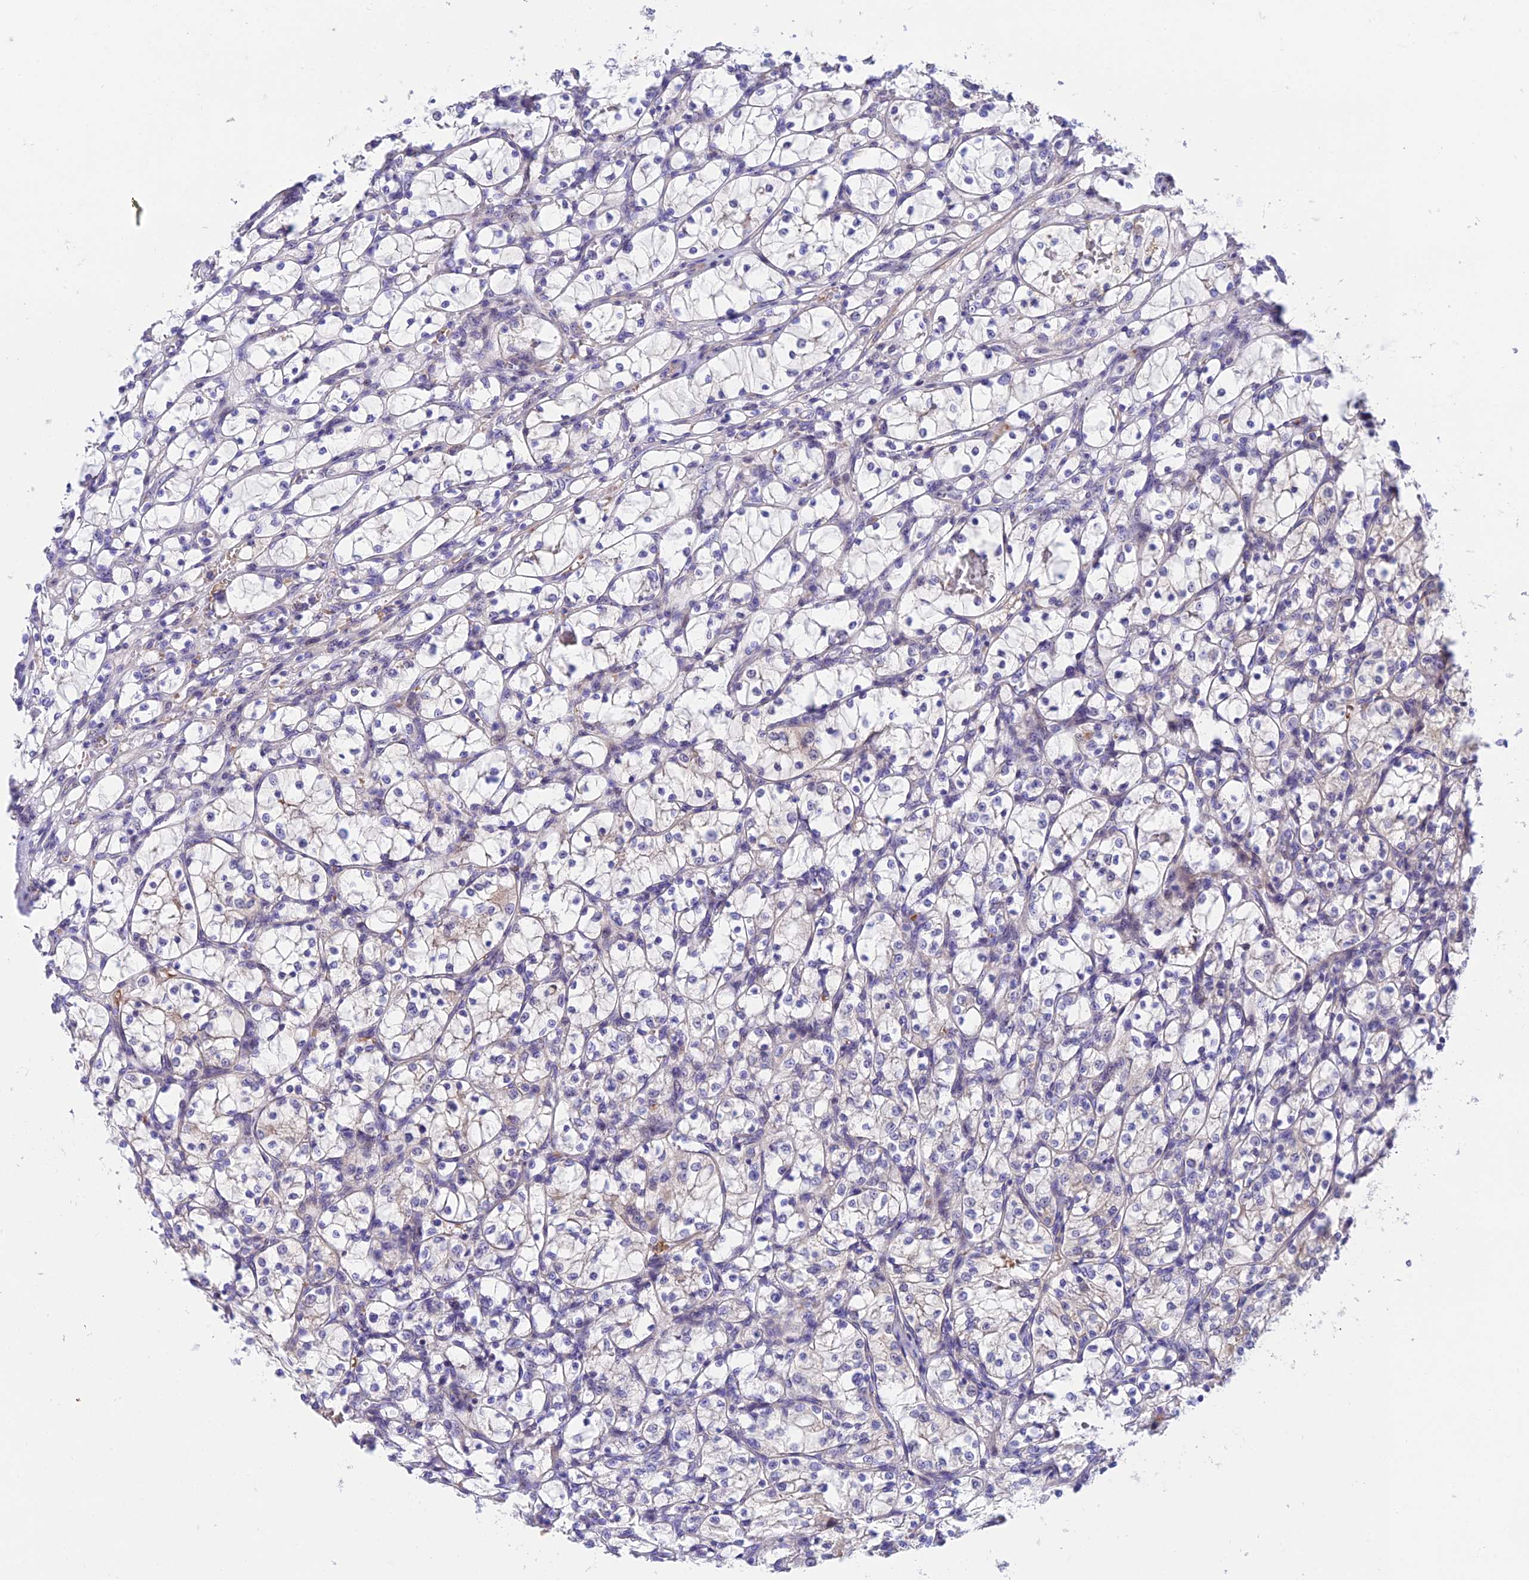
{"staining": {"intensity": "negative", "quantity": "none", "location": "none"}, "tissue": "renal cancer", "cell_type": "Tumor cells", "image_type": "cancer", "snomed": [{"axis": "morphology", "description": "Adenocarcinoma, NOS"}, {"axis": "topography", "description": "Kidney"}], "caption": "Tumor cells are negative for protein expression in human renal adenocarcinoma. (DAB immunohistochemistry (IHC) visualized using brightfield microscopy, high magnification).", "gene": "DUSP29", "patient": {"sex": "female", "age": 69}}